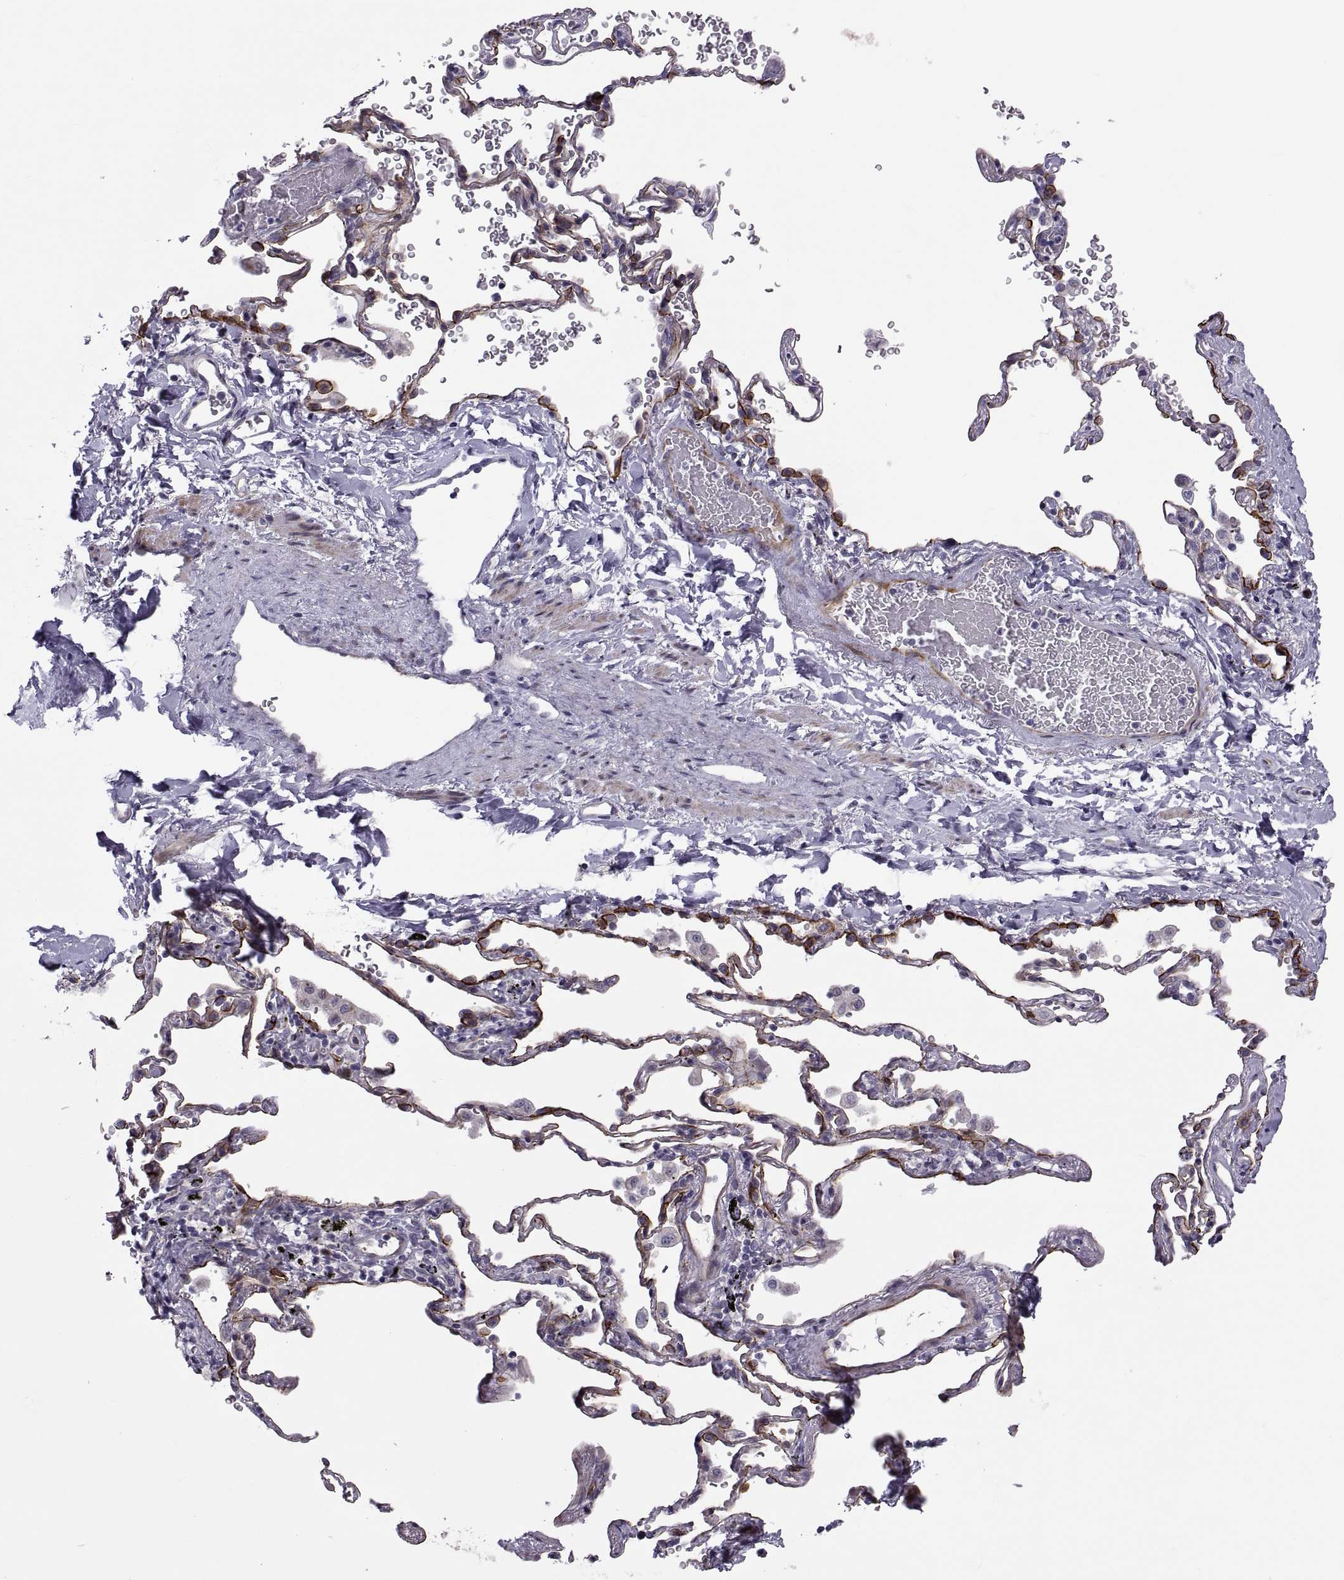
{"staining": {"intensity": "negative", "quantity": "none", "location": "none"}, "tissue": "adipose tissue", "cell_type": "Adipocytes", "image_type": "normal", "snomed": [{"axis": "morphology", "description": "Normal tissue, NOS"}, {"axis": "morphology", "description": "Adenocarcinoma, NOS"}, {"axis": "topography", "description": "Cartilage tissue"}, {"axis": "topography", "description": "Lung"}], "caption": "Immunohistochemistry micrograph of unremarkable adipose tissue stained for a protein (brown), which displays no positivity in adipocytes.", "gene": "TMEM158", "patient": {"sex": "male", "age": 59}}